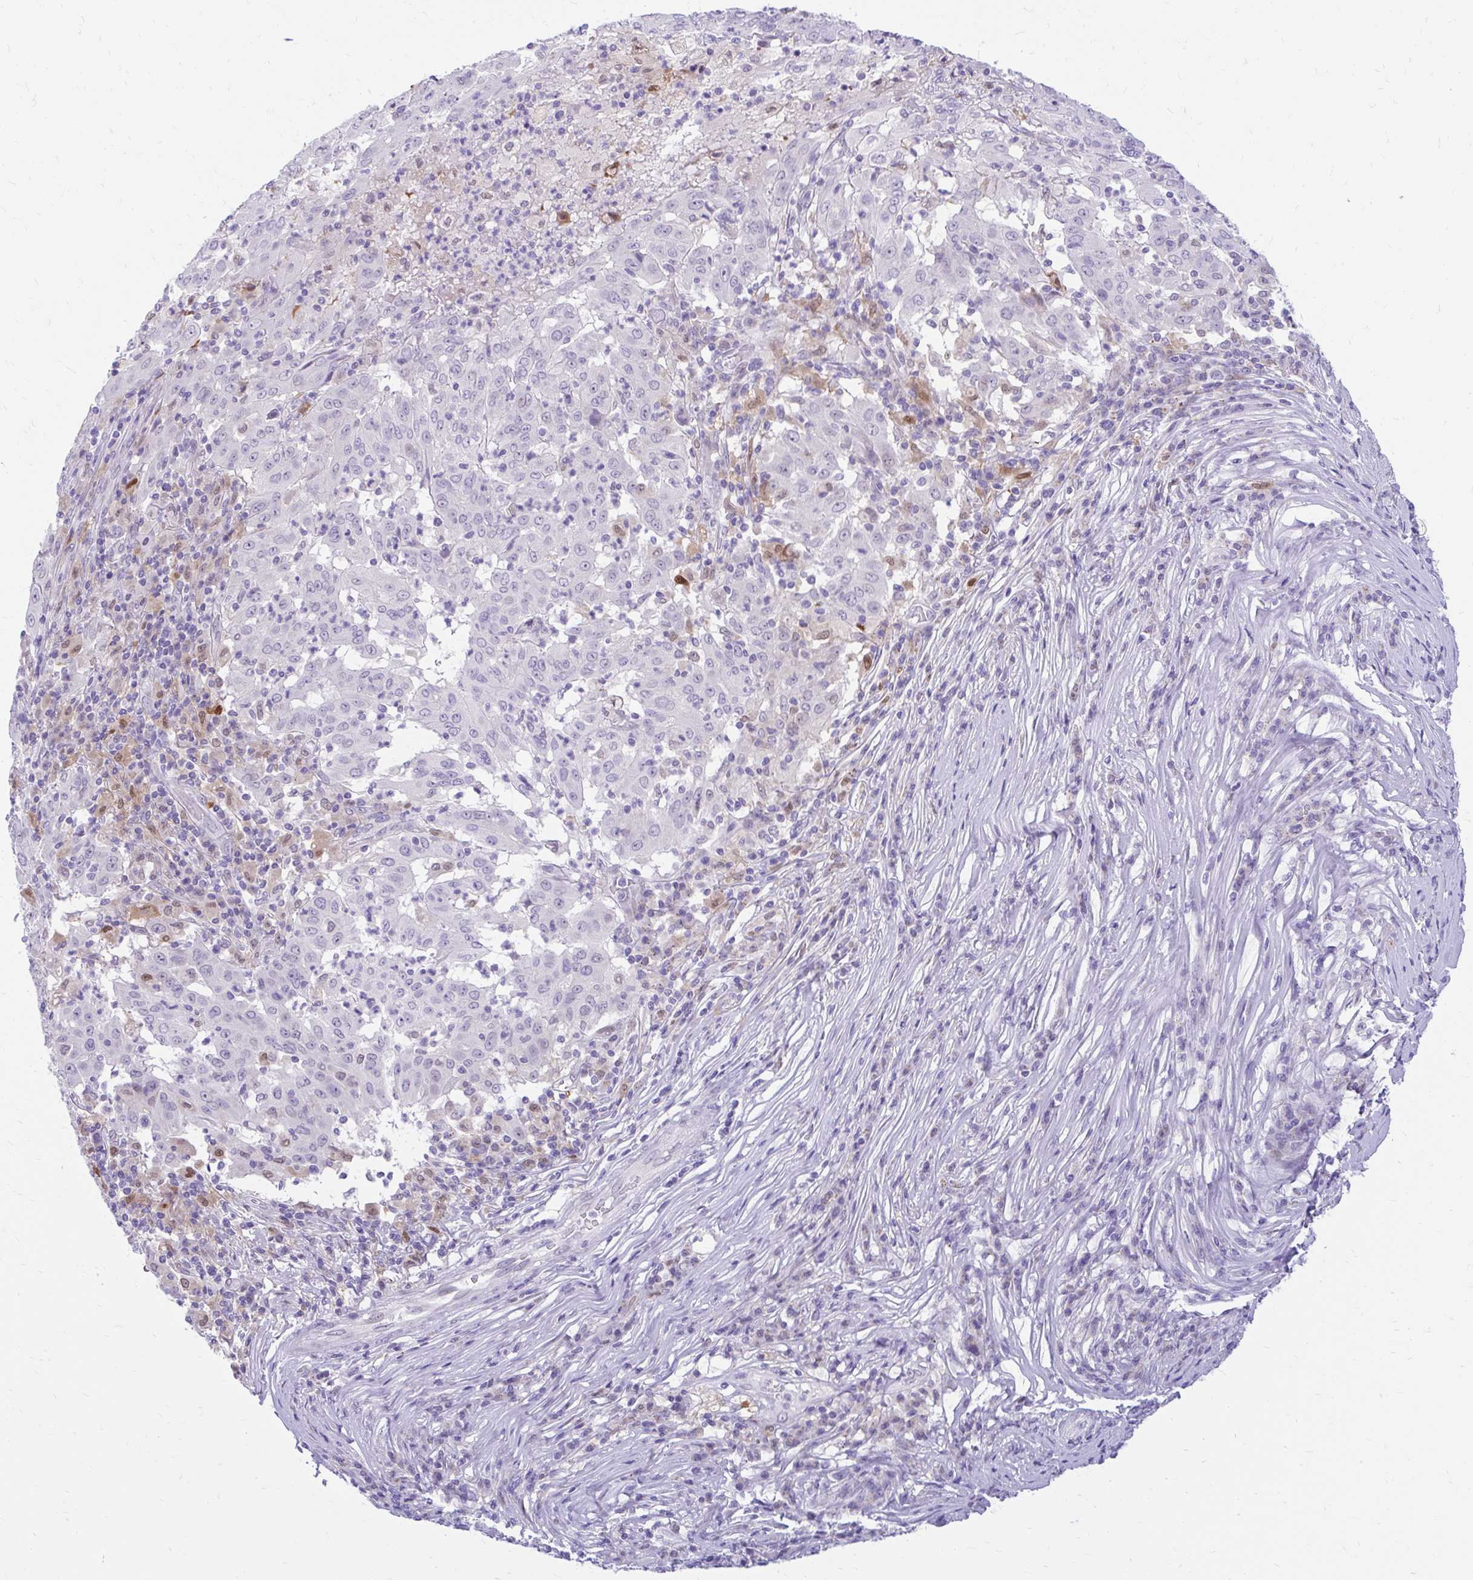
{"staining": {"intensity": "negative", "quantity": "none", "location": "none"}, "tissue": "pancreatic cancer", "cell_type": "Tumor cells", "image_type": "cancer", "snomed": [{"axis": "morphology", "description": "Adenocarcinoma, NOS"}, {"axis": "topography", "description": "Pancreas"}], "caption": "A histopathology image of human pancreatic adenocarcinoma is negative for staining in tumor cells. The staining is performed using DAB (3,3'-diaminobenzidine) brown chromogen with nuclei counter-stained in using hematoxylin.", "gene": "GLB1L2", "patient": {"sex": "male", "age": 63}}